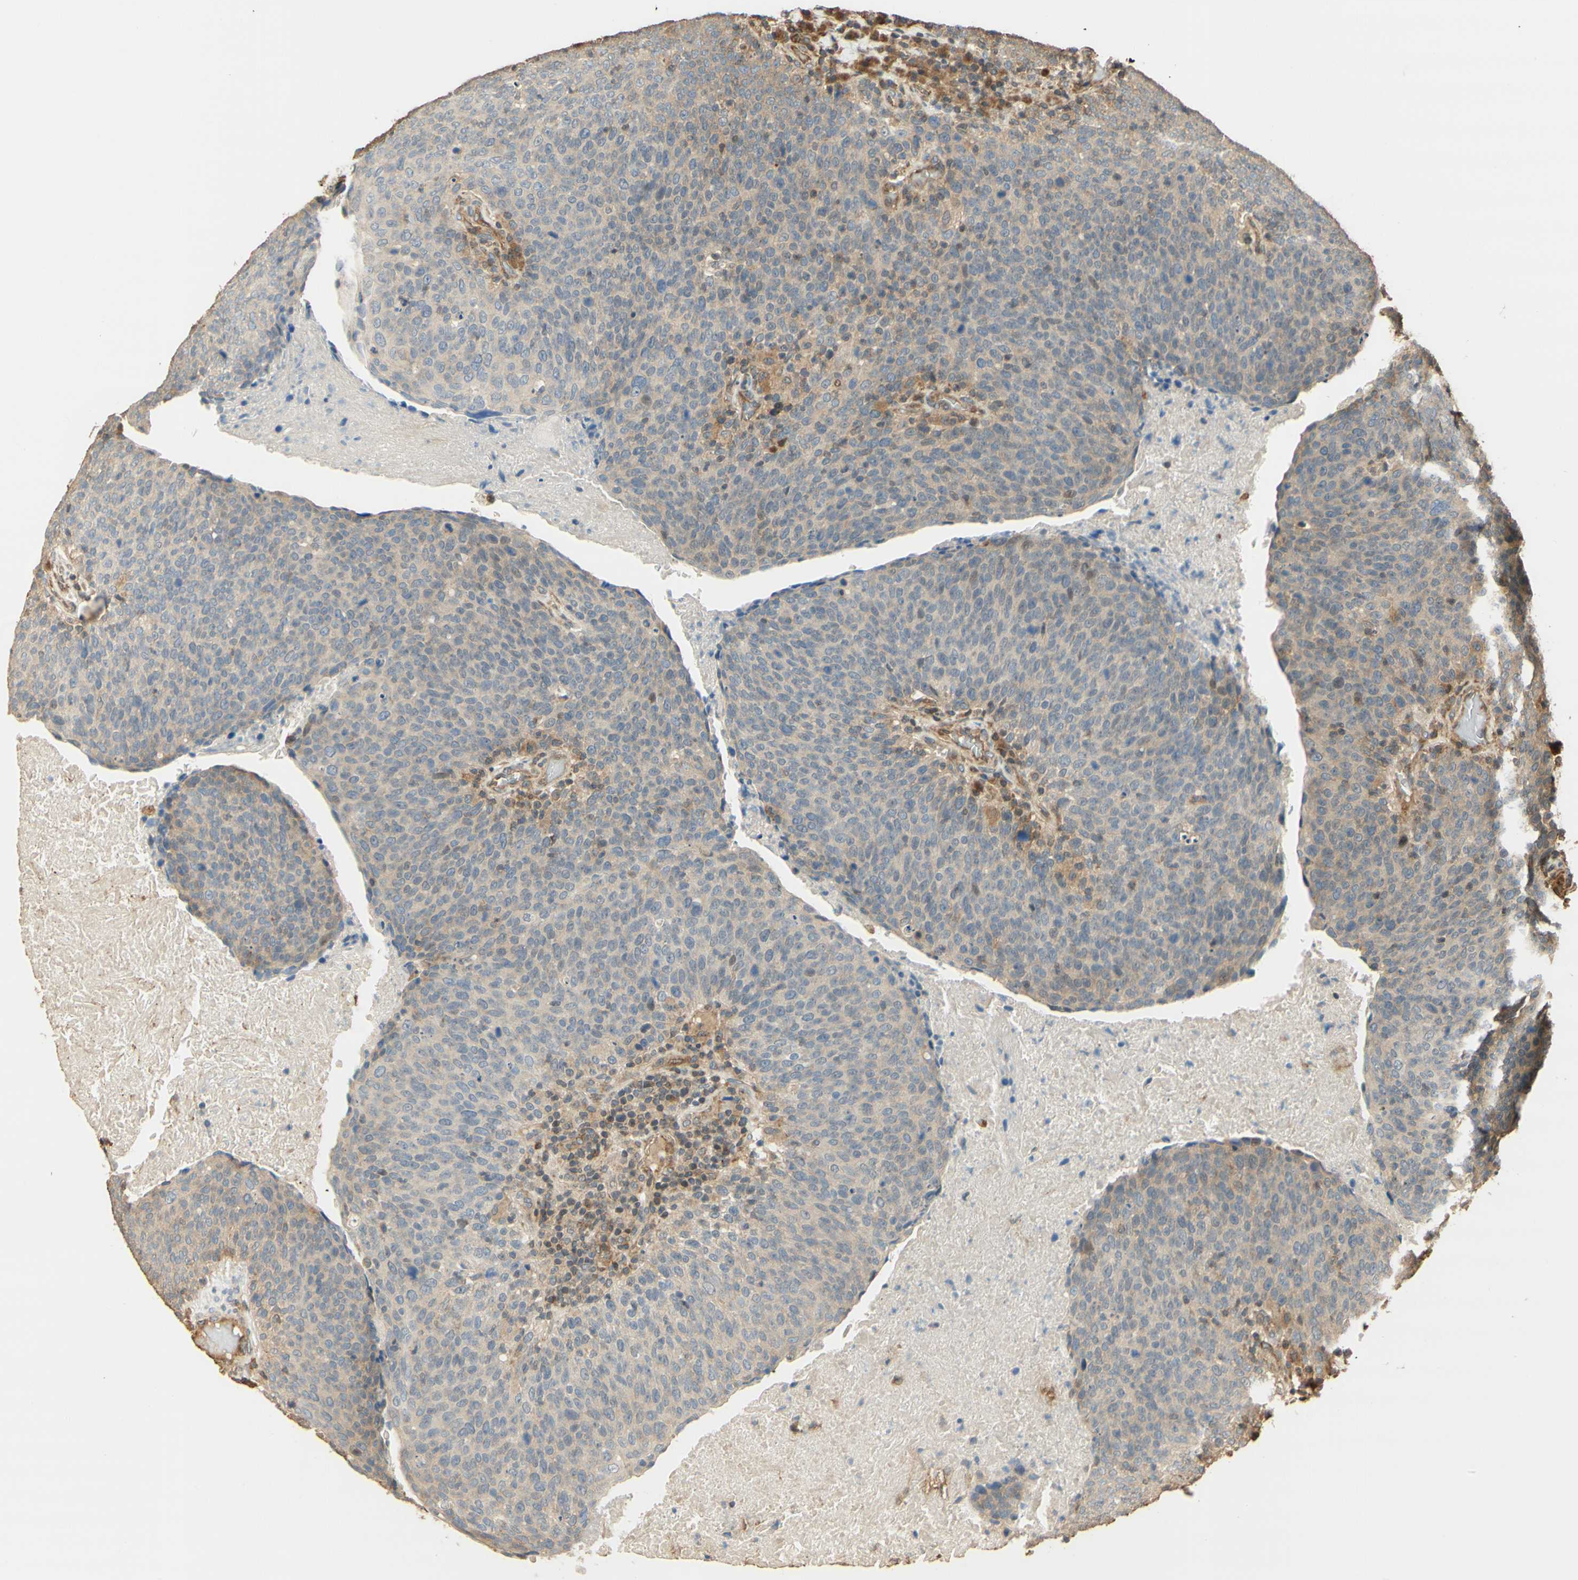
{"staining": {"intensity": "weak", "quantity": "25%-75%", "location": "cytoplasmic/membranous"}, "tissue": "head and neck cancer", "cell_type": "Tumor cells", "image_type": "cancer", "snomed": [{"axis": "morphology", "description": "Squamous cell carcinoma, NOS"}, {"axis": "morphology", "description": "Squamous cell carcinoma, metastatic, NOS"}, {"axis": "topography", "description": "Lymph node"}, {"axis": "topography", "description": "Head-Neck"}], "caption": "Tumor cells demonstrate low levels of weak cytoplasmic/membranous expression in about 25%-75% of cells in human squamous cell carcinoma (head and neck).", "gene": "AGER", "patient": {"sex": "male", "age": 62}}